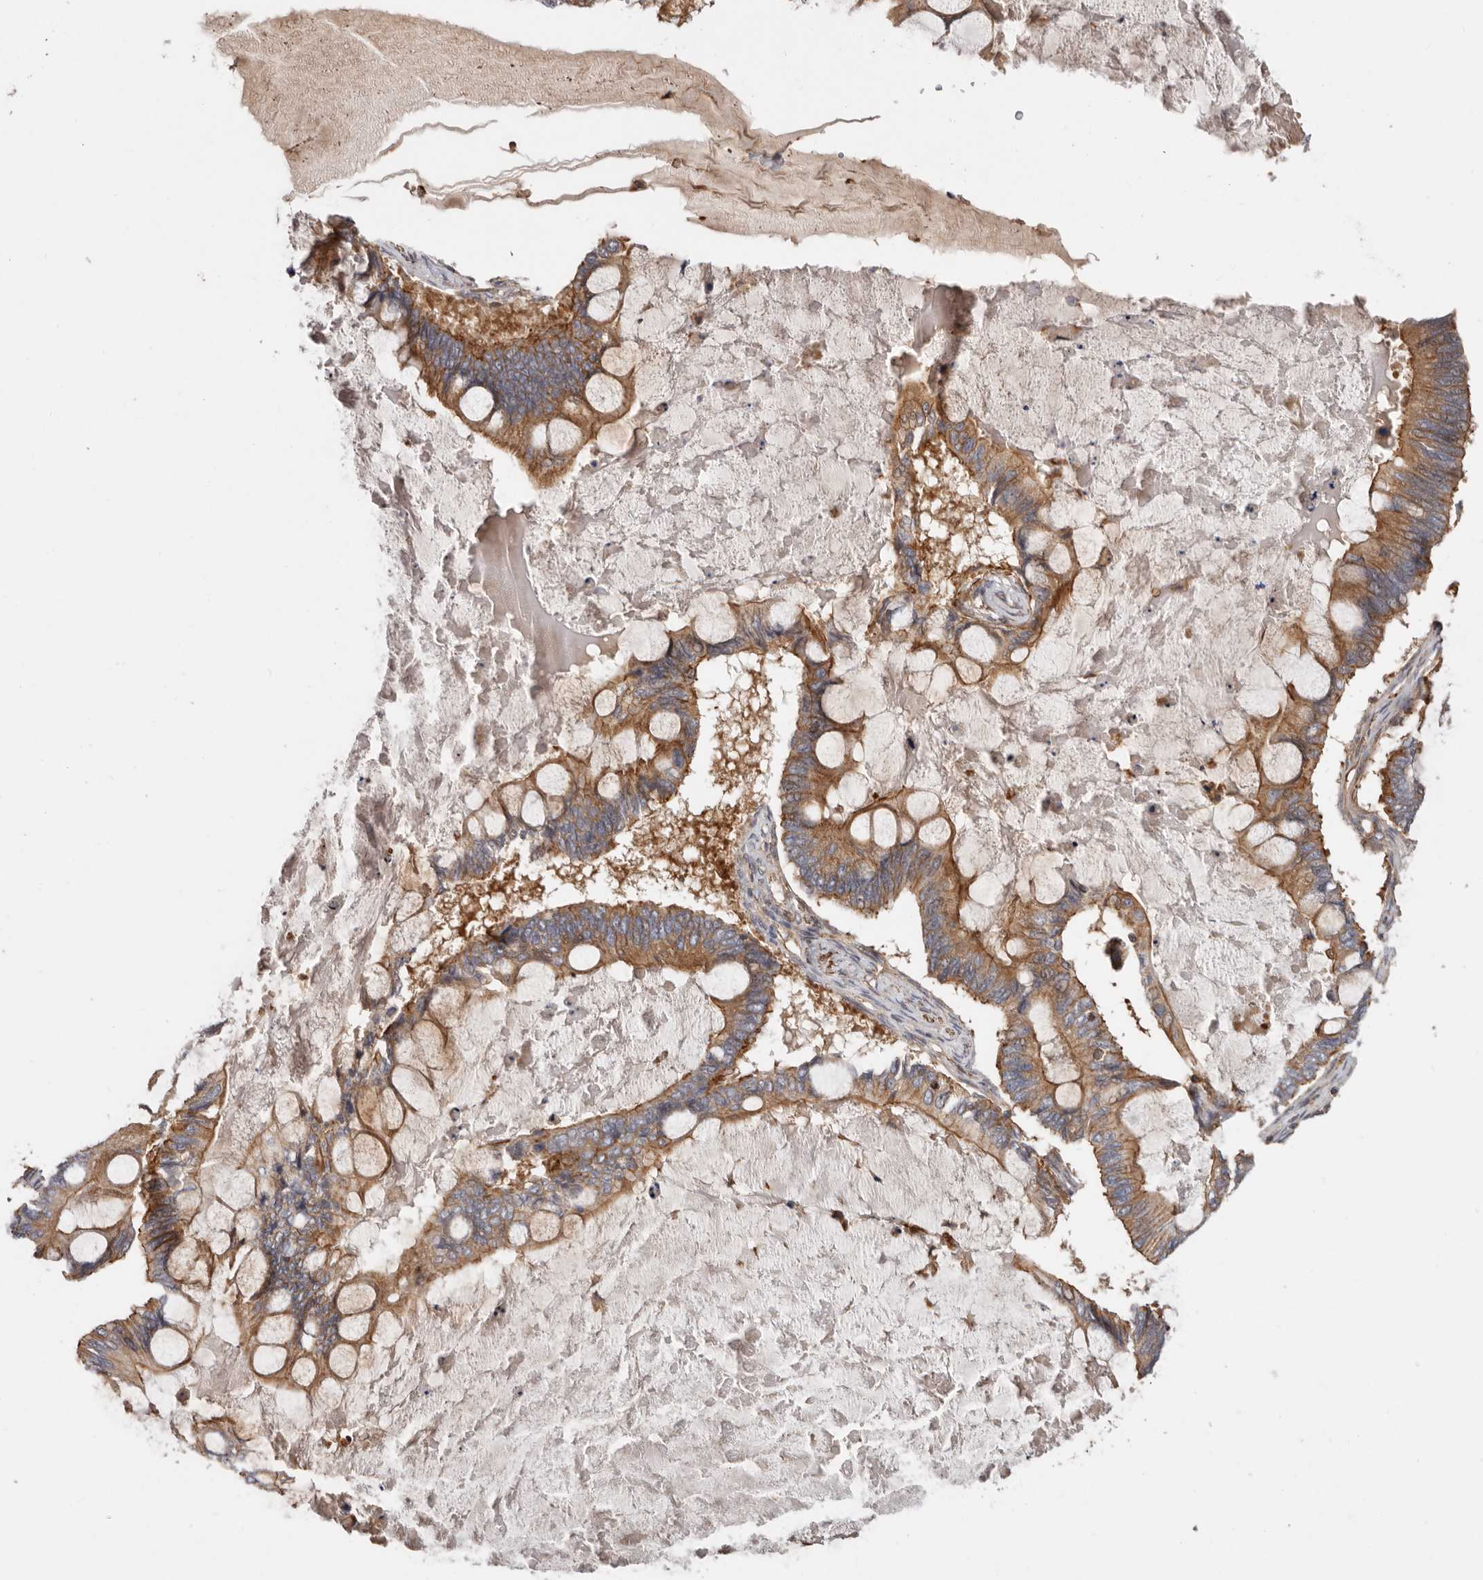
{"staining": {"intensity": "moderate", "quantity": ">75%", "location": "cytoplasmic/membranous"}, "tissue": "ovarian cancer", "cell_type": "Tumor cells", "image_type": "cancer", "snomed": [{"axis": "morphology", "description": "Cystadenocarcinoma, mucinous, NOS"}, {"axis": "topography", "description": "Ovary"}], "caption": "Protein expression analysis of human ovarian mucinous cystadenocarcinoma reveals moderate cytoplasmic/membranous staining in approximately >75% of tumor cells. The protein of interest is stained brown, and the nuclei are stained in blue (DAB (3,3'-diaminobenzidine) IHC with brightfield microscopy, high magnification).", "gene": "TMC7", "patient": {"sex": "female", "age": 61}}